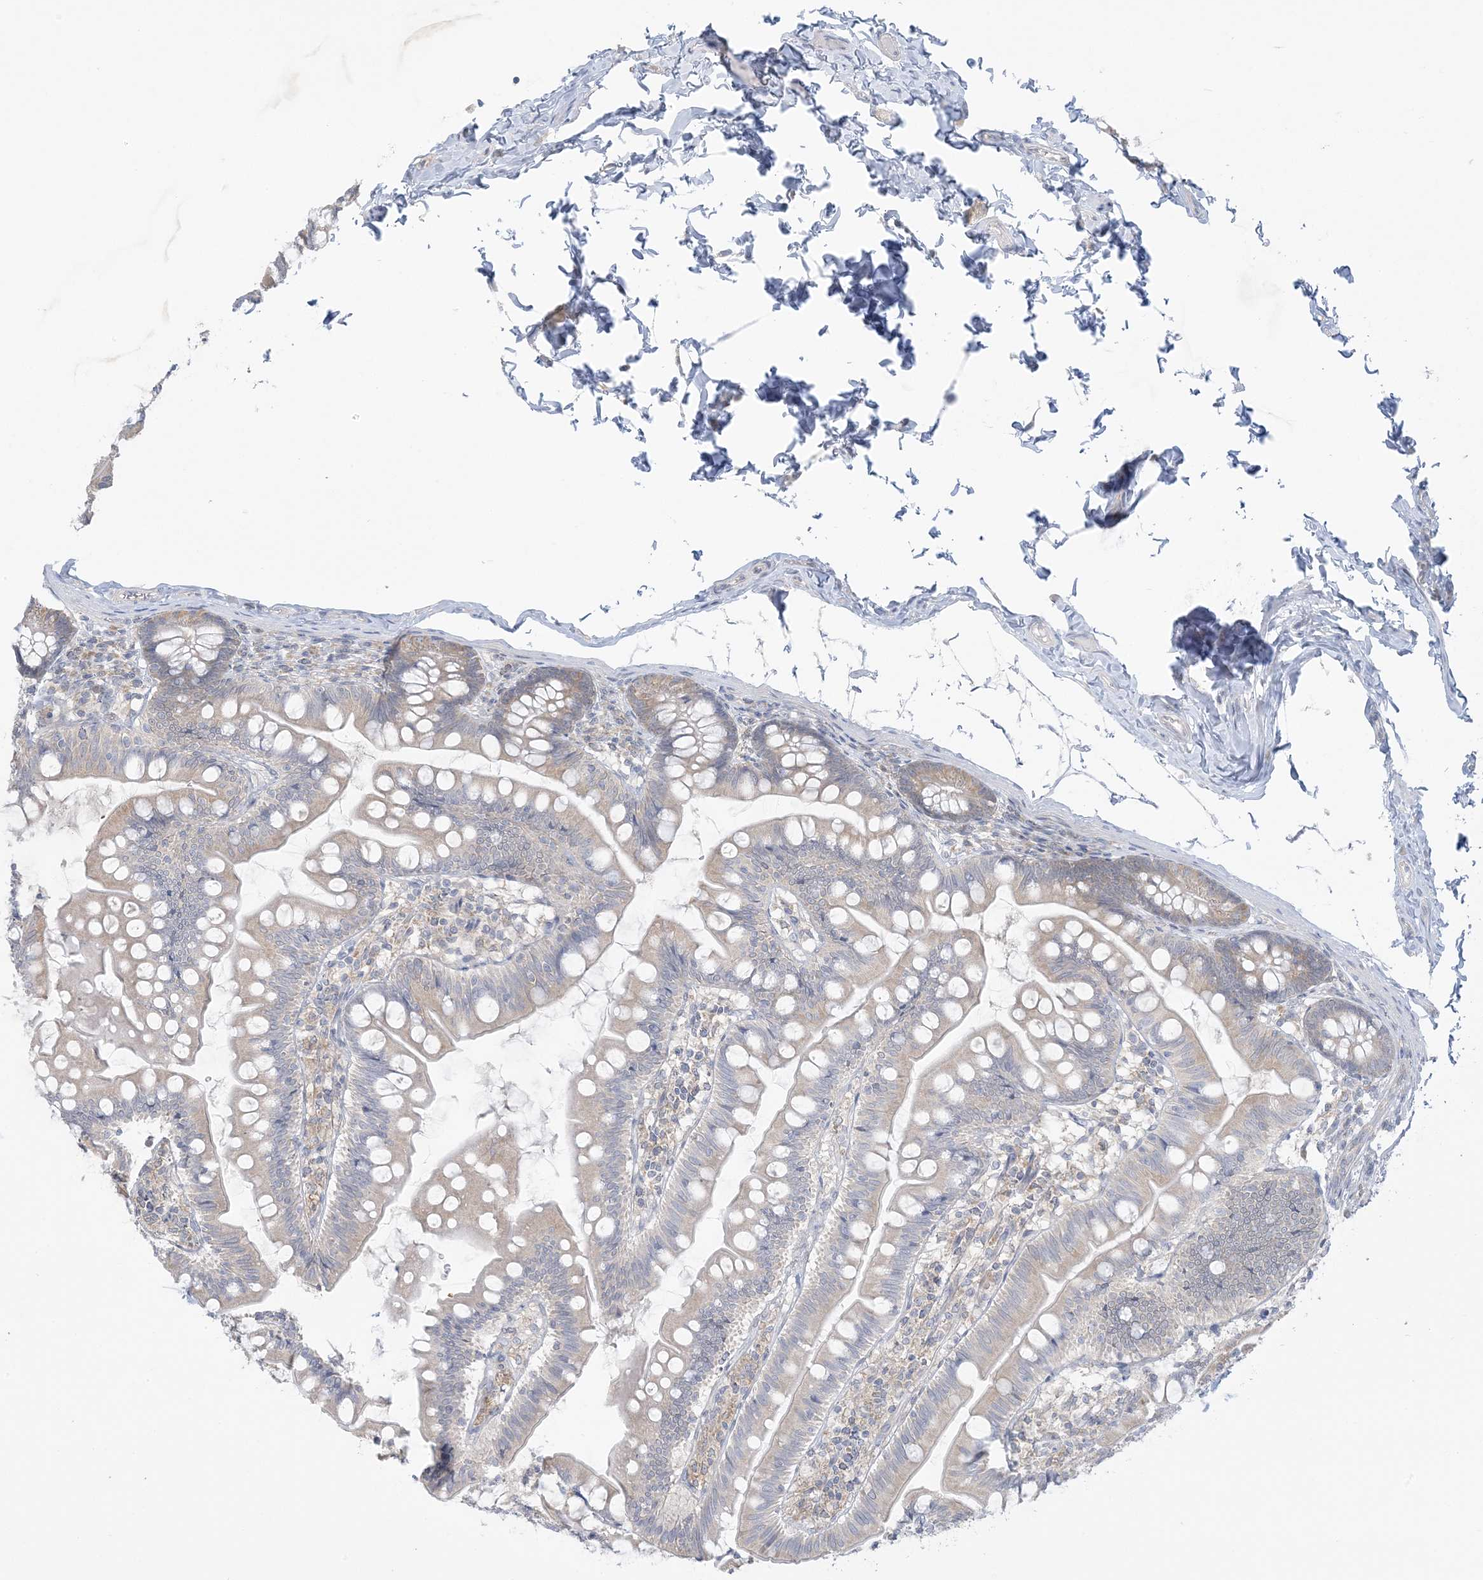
{"staining": {"intensity": "weak", "quantity": ">75%", "location": "cytoplasmic/membranous"}, "tissue": "small intestine", "cell_type": "Glandular cells", "image_type": "normal", "snomed": [{"axis": "morphology", "description": "Normal tissue, NOS"}, {"axis": "topography", "description": "Small intestine"}], "caption": "Immunohistochemical staining of normal human small intestine displays weak cytoplasmic/membranous protein positivity in approximately >75% of glandular cells.", "gene": "EEFSEC", "patient": {"sex": "male", "age": 7}}